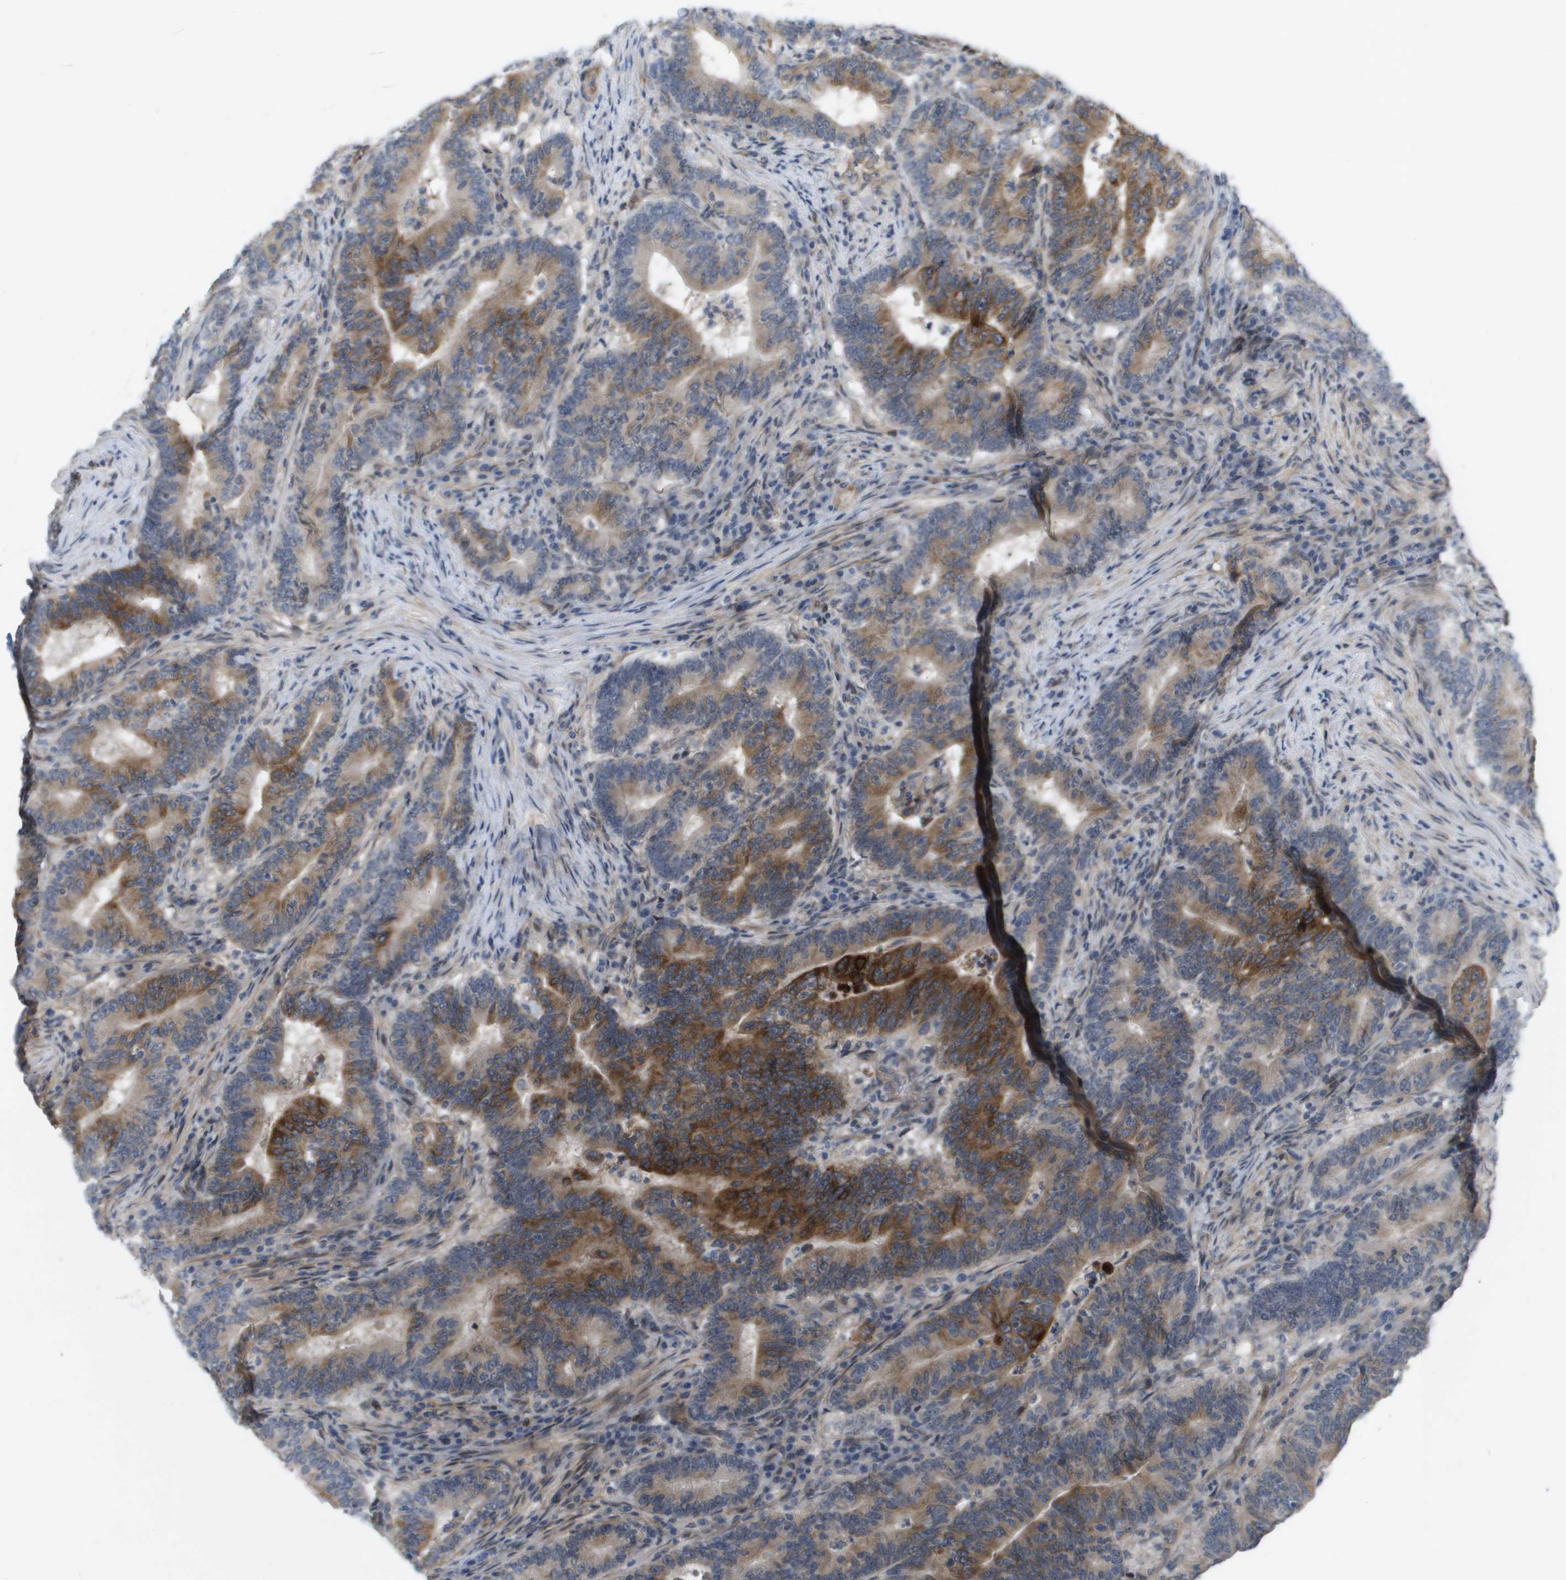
{"staining": {"intensity": "moderate", "quantity": "25%-75%", "location": "cytoplasmic/membranous"}, "tissue": "colorectal cancer", "cell_type": "Tumor cells", "image_type": "cancer", "snomed": [{"axis": "morphology", "description": "Adenocarcinoma, NOS"}, {"axis": "topography", "description": "Colon"}], "caption": "Immunohistochemical staining of human colorectal cancer (adenocarcinoma) demonstrates medium levels of moderate cytoplasmic/membranous protein expression in about 25%-75% of tumor cells.", "gene": "MTARC2", "patient": {"sex": "female", "age": 66}}